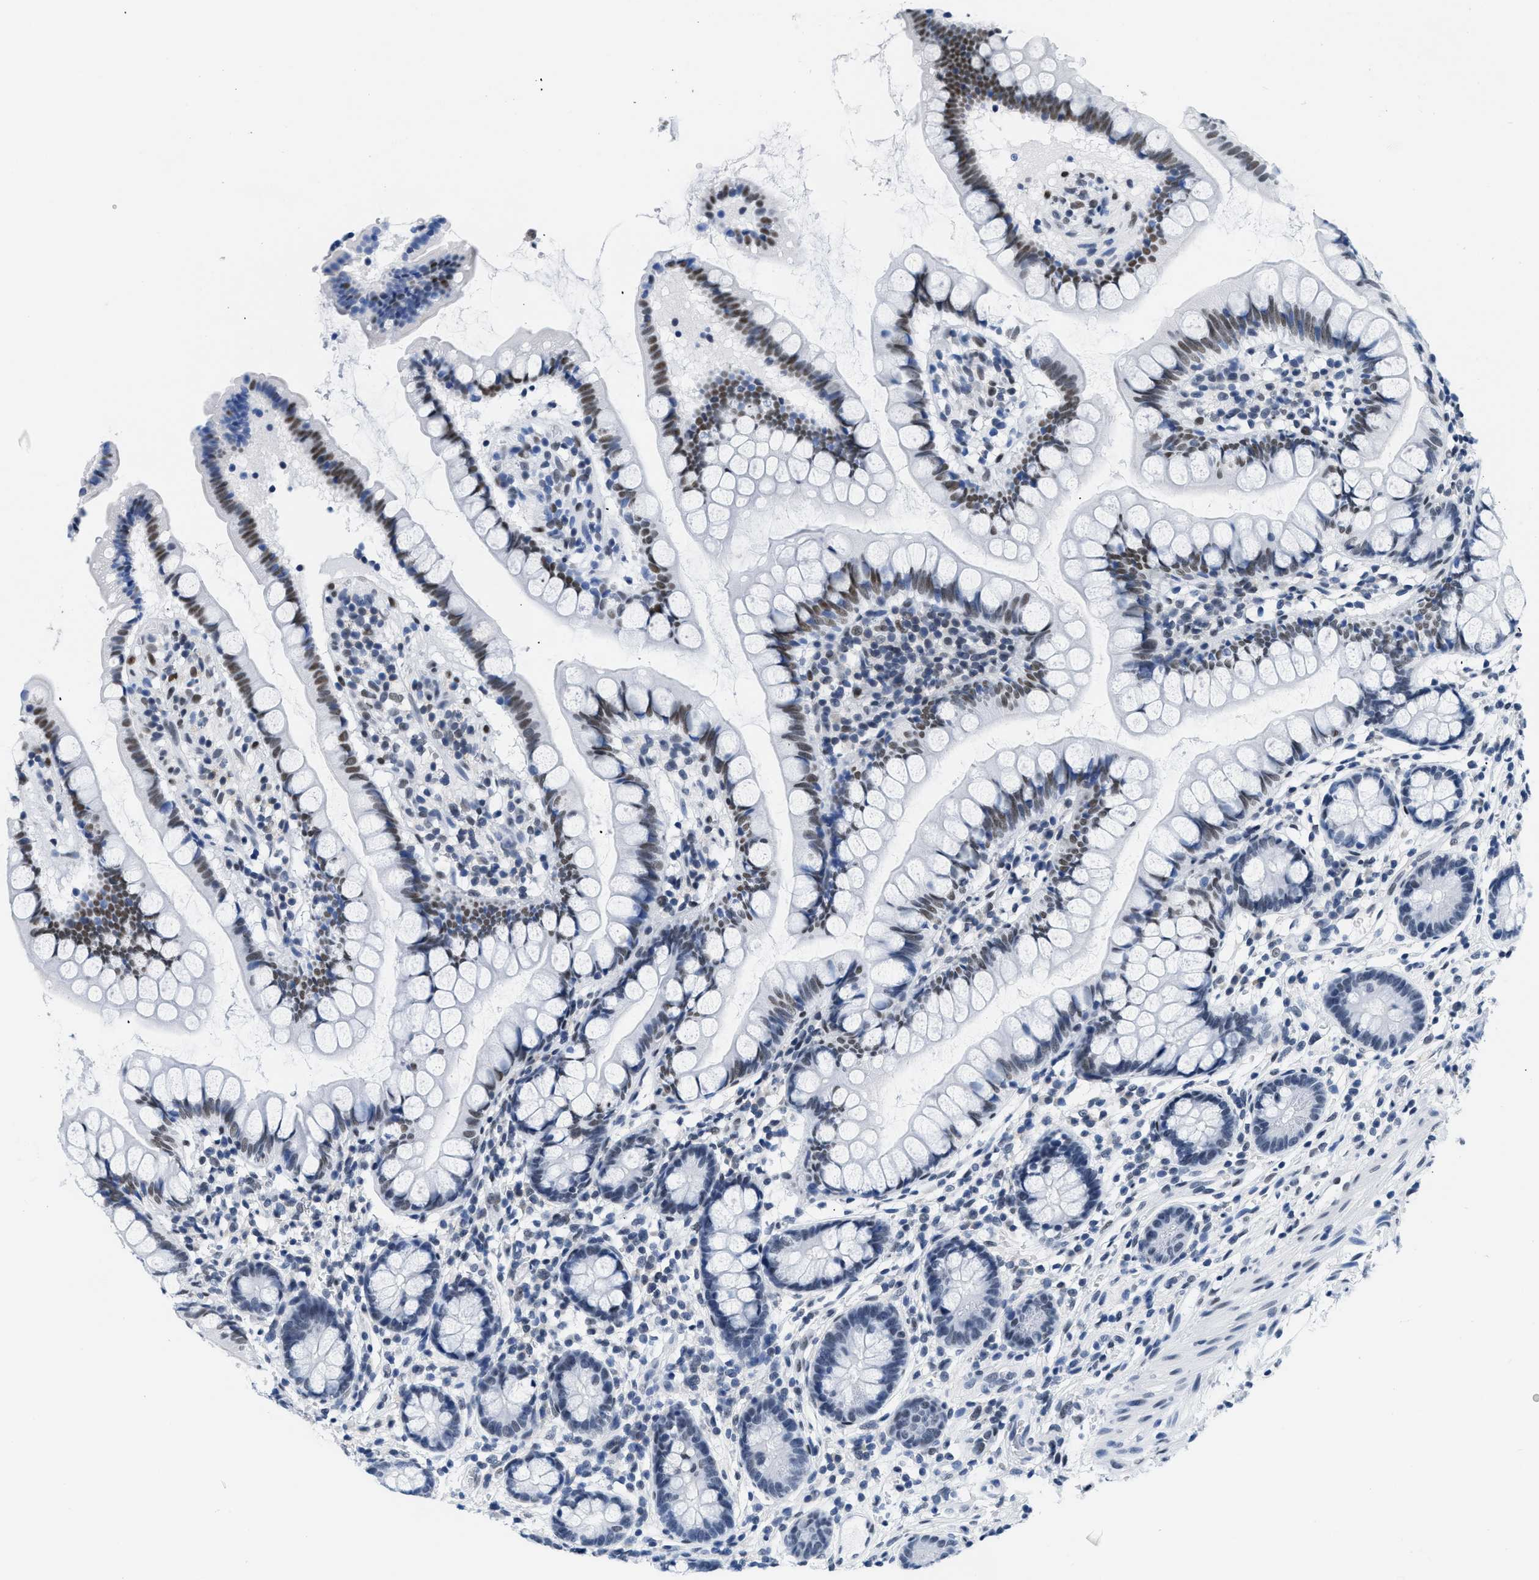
{"staining": {"intensity": "moderate", "quantity": "<25%", "location": "nuclear"}, "tissue": "small intestine", "cell_type": "Glandular cells", "image_type": "normal", "snomed": [{"axis": "morphology", "description": "Normal tissue, NOS"}, {"axis": "topography", "description": "Small intestine"}], "caption": "A photomicrograph of small intestine stained for a protein exhibits moderate nuclear brown staining in glandular cells.", "gene": "CTBP1", "patient": {"sex": "female", "age": 84}}